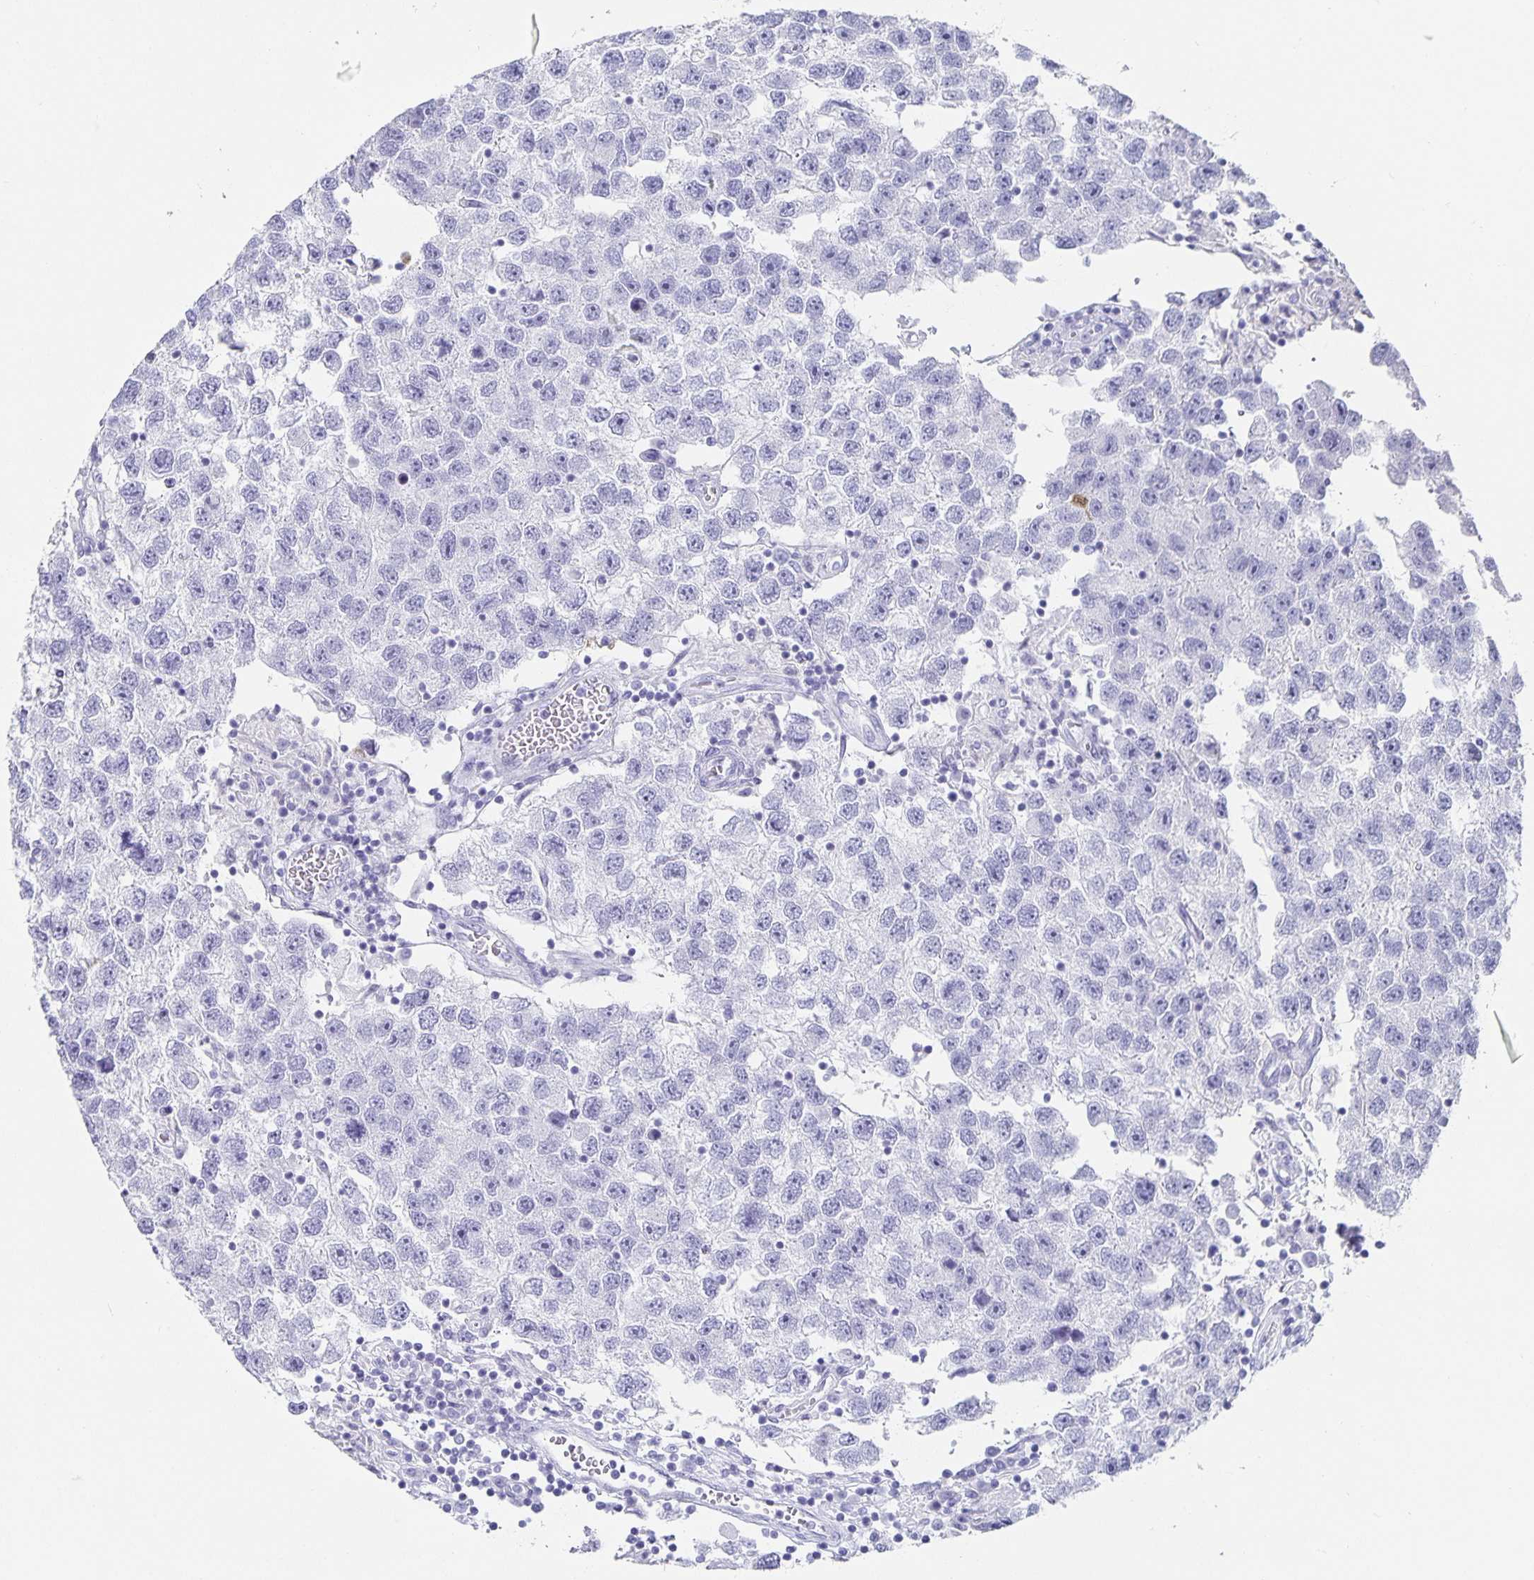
{"staining": {"intensity": "negative", "quantity": "none", "location": "none"}, "tissue": "testis cancer", "cell_type": "Tumor cells", "image_type": "cancer", "snomed": [{"axis": "morphology", "description": "Seminoma, NOS"}, {"axis": "topography", "description": "Testis"}], "caption": "A high-resolution image shows IHC staining of seminoma (testis), which demonstrates no significant staining in tumor cells.", "gene": "CHGA", "patient": {"sex": "male", "age": 26}}